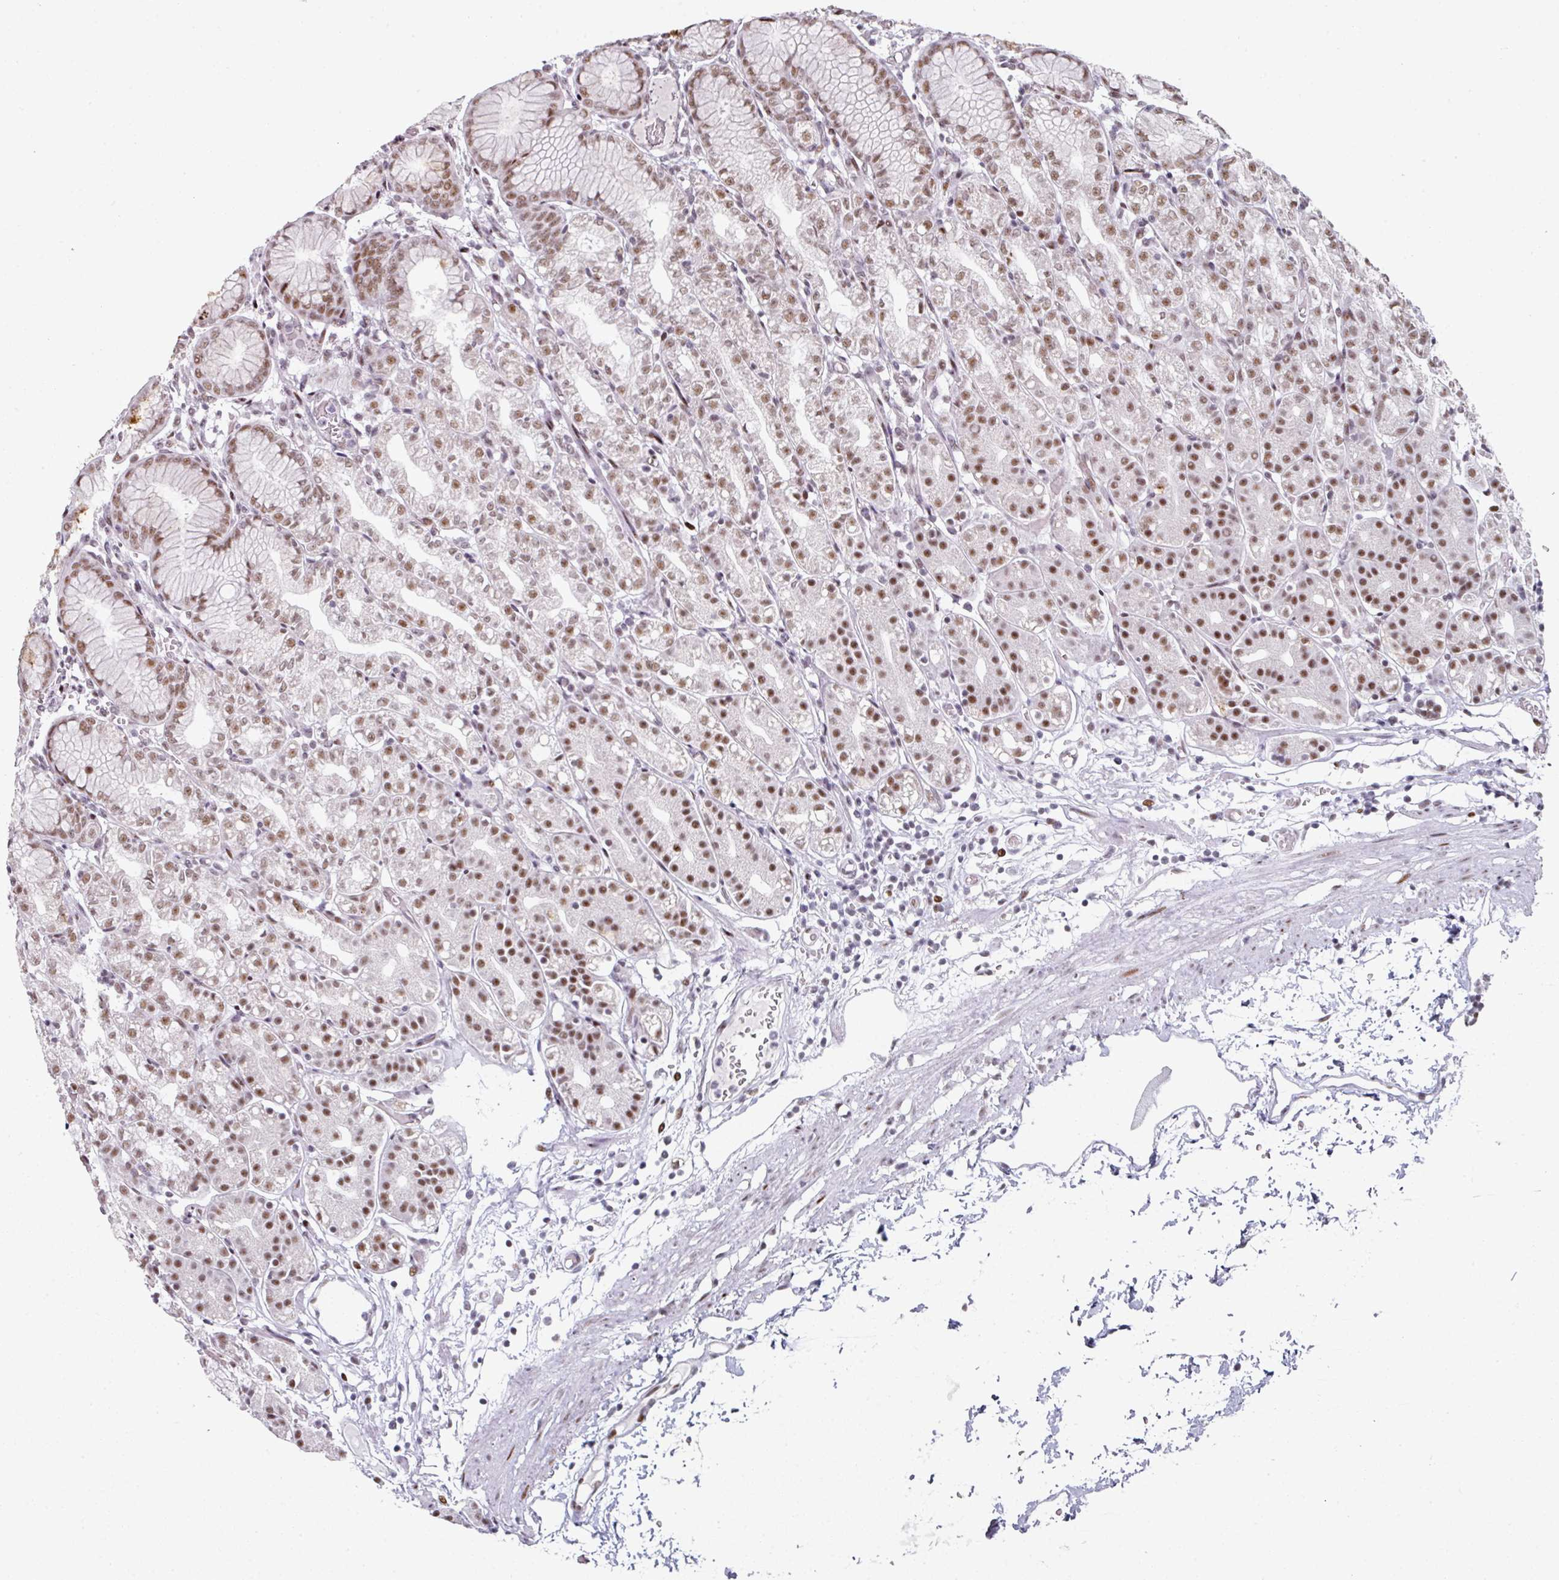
{"staining": {"intensity": "moderate", "quantity": ">75%", "location": "nuclear"}, "tissue": "stomach", "cell_type": "Glandular cells", "image_type": "normal", "snomed": [{"axis": "morphology", "description": "Normal tissue, NOS"}, {"axis": "topography", "description": "Stomach"}], "caption": "Stomach stained with IHC exhibits moderate nuclear staining in about >75% of glandular cells. Nuclei are stained in blue.", "gene": "SF3B5", "patient": {"sex": "female", "age": 57}}